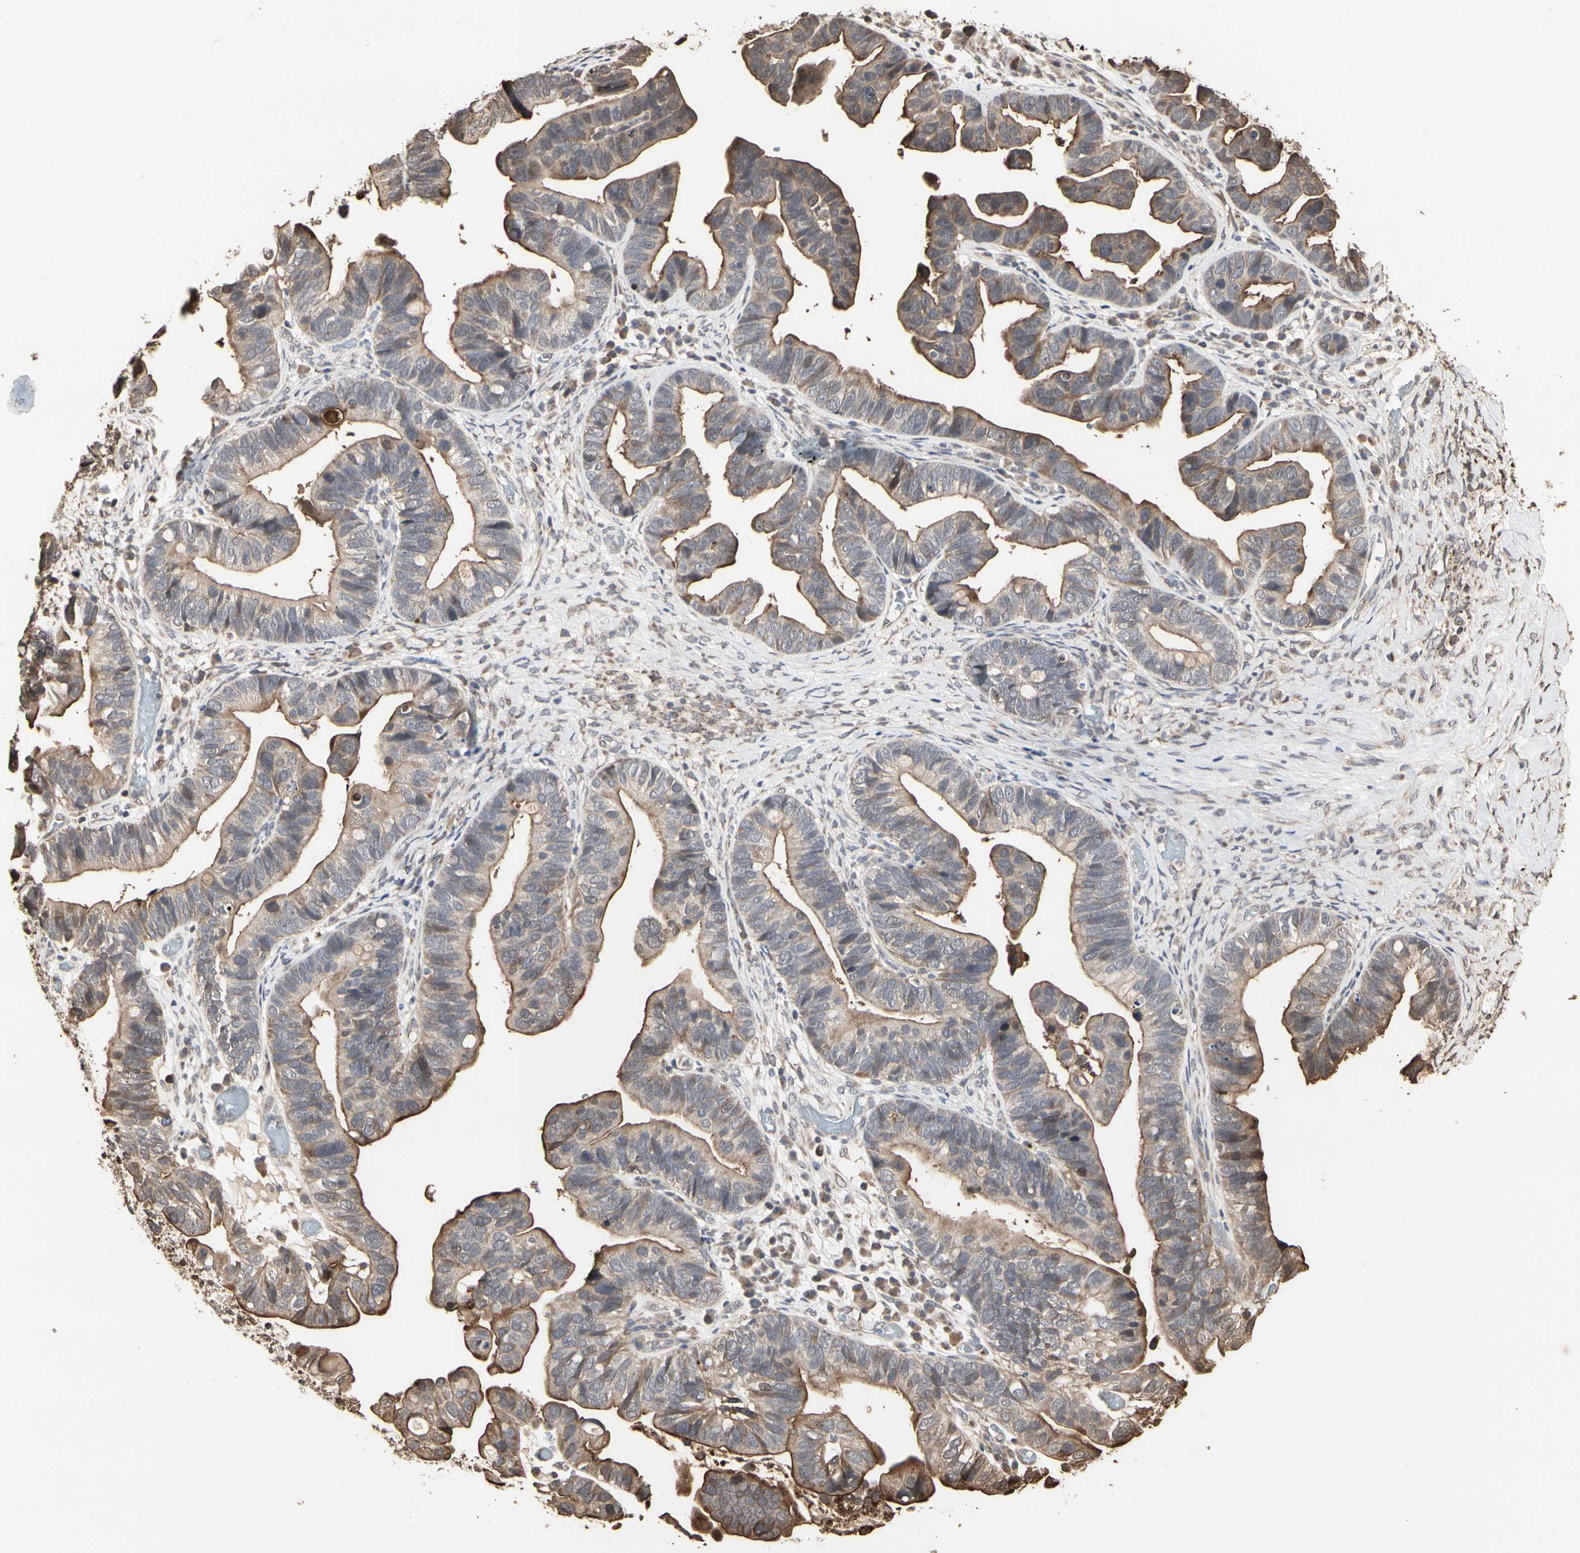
{"staining": {"intensity": "strong", "quantity": ">75%", "location": "cytoplasmic/membranous"}, "tissue": "ovarian cancer", "cell_type": "Tumor cells", "image_type": "cancer", "snomed": [{"axis": "morphology", "description": "Cystadenocarcinoma, serous, NOS"}, {"axis": "topography", "description": "Ovary"}], "caption": "Serous cystadenocarcinoma (ovarian) stained for a protein (brown) reveals strong cytoplasmic/membranous positive staining in approximately >75% of tumor cells.", "gene": "TAOK1", "patient": {"sex": "female", "age": 56}}